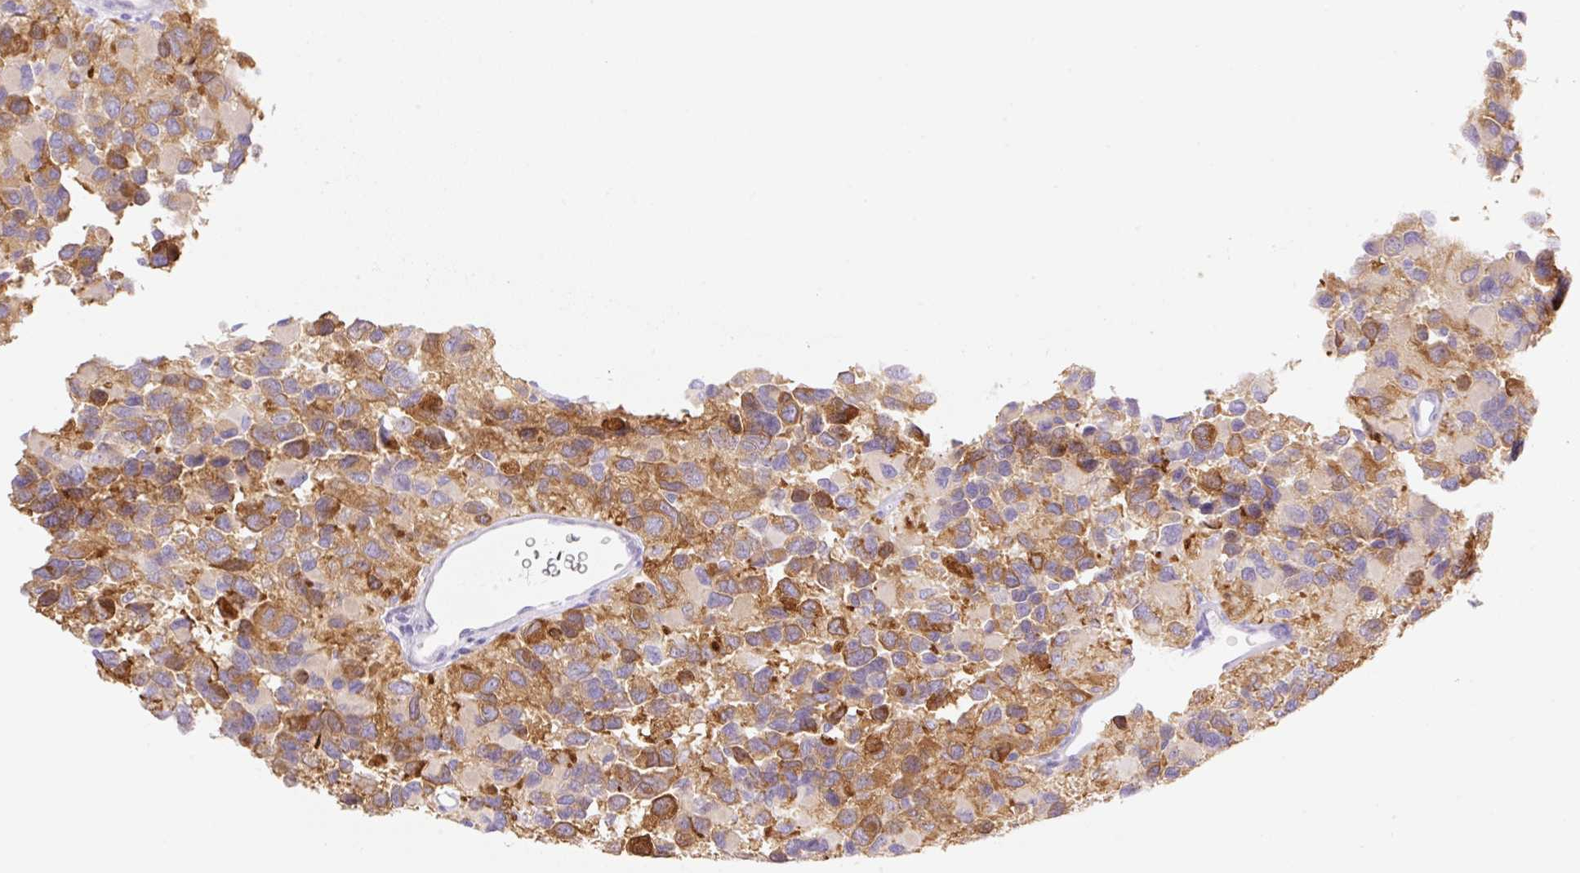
{"staining": {"intensity": "moderate", "quantity": ">75%", "location": "cytoplasmic/membranous"}, "tissue": "glioma", "cell_type": "Tumor cells", "image_type": "cancer", "snomed": [{"axis": "morphology", "description": "Glioma, malignant, High grade"}, {"axis": "topography", "description": "Brain"}], "caption": "Tumor cells display medium levels of moderate cytoplasmic/membranous staining in about >75% of cells in human malignant high-grade glioma.", "gene": "DENND5A", "patient": {"sex": "male", "age": 77}}